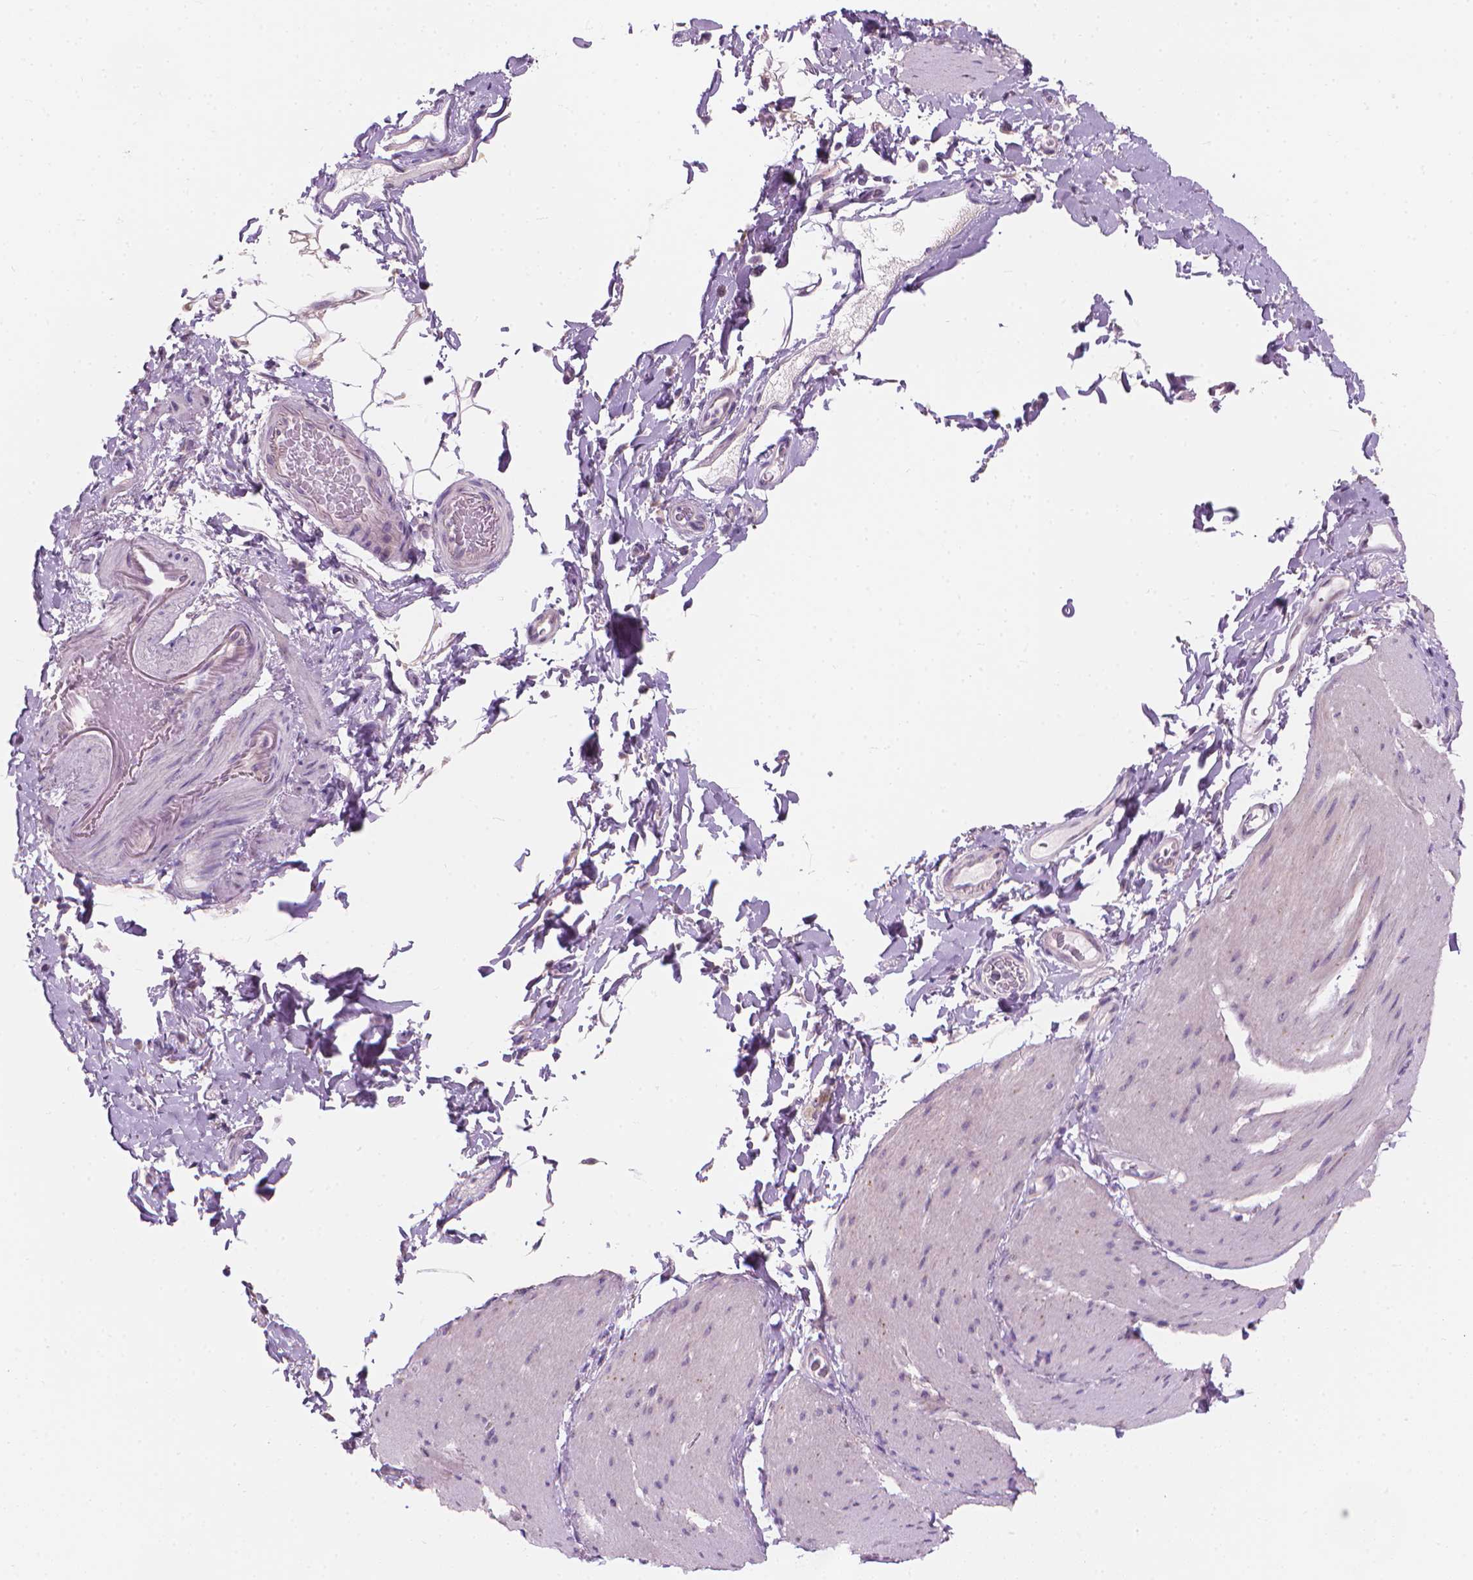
{"staining": {"intensity": "negative", "quantity": "none", "location": "none"}, "tissue": "smooth muscle", "cell_type": "Smooth muscle cells", "image_type": "normal", "snomed": [{"axis": "morphology", "description": "Normal tissue, NOS"}, {"axis": "topography", "description": "Smooth muscle"}, {"axis": "topography", "description": "Colon"}], "caption": "An image of smooth muscle stained for a protein displays no brown staining in smooth muscle cells. (Brightfield microscopy of DAB IHC at high magnification).", "gene": "GPRC5A", "patient": {"sex": "male", "age": 73}}